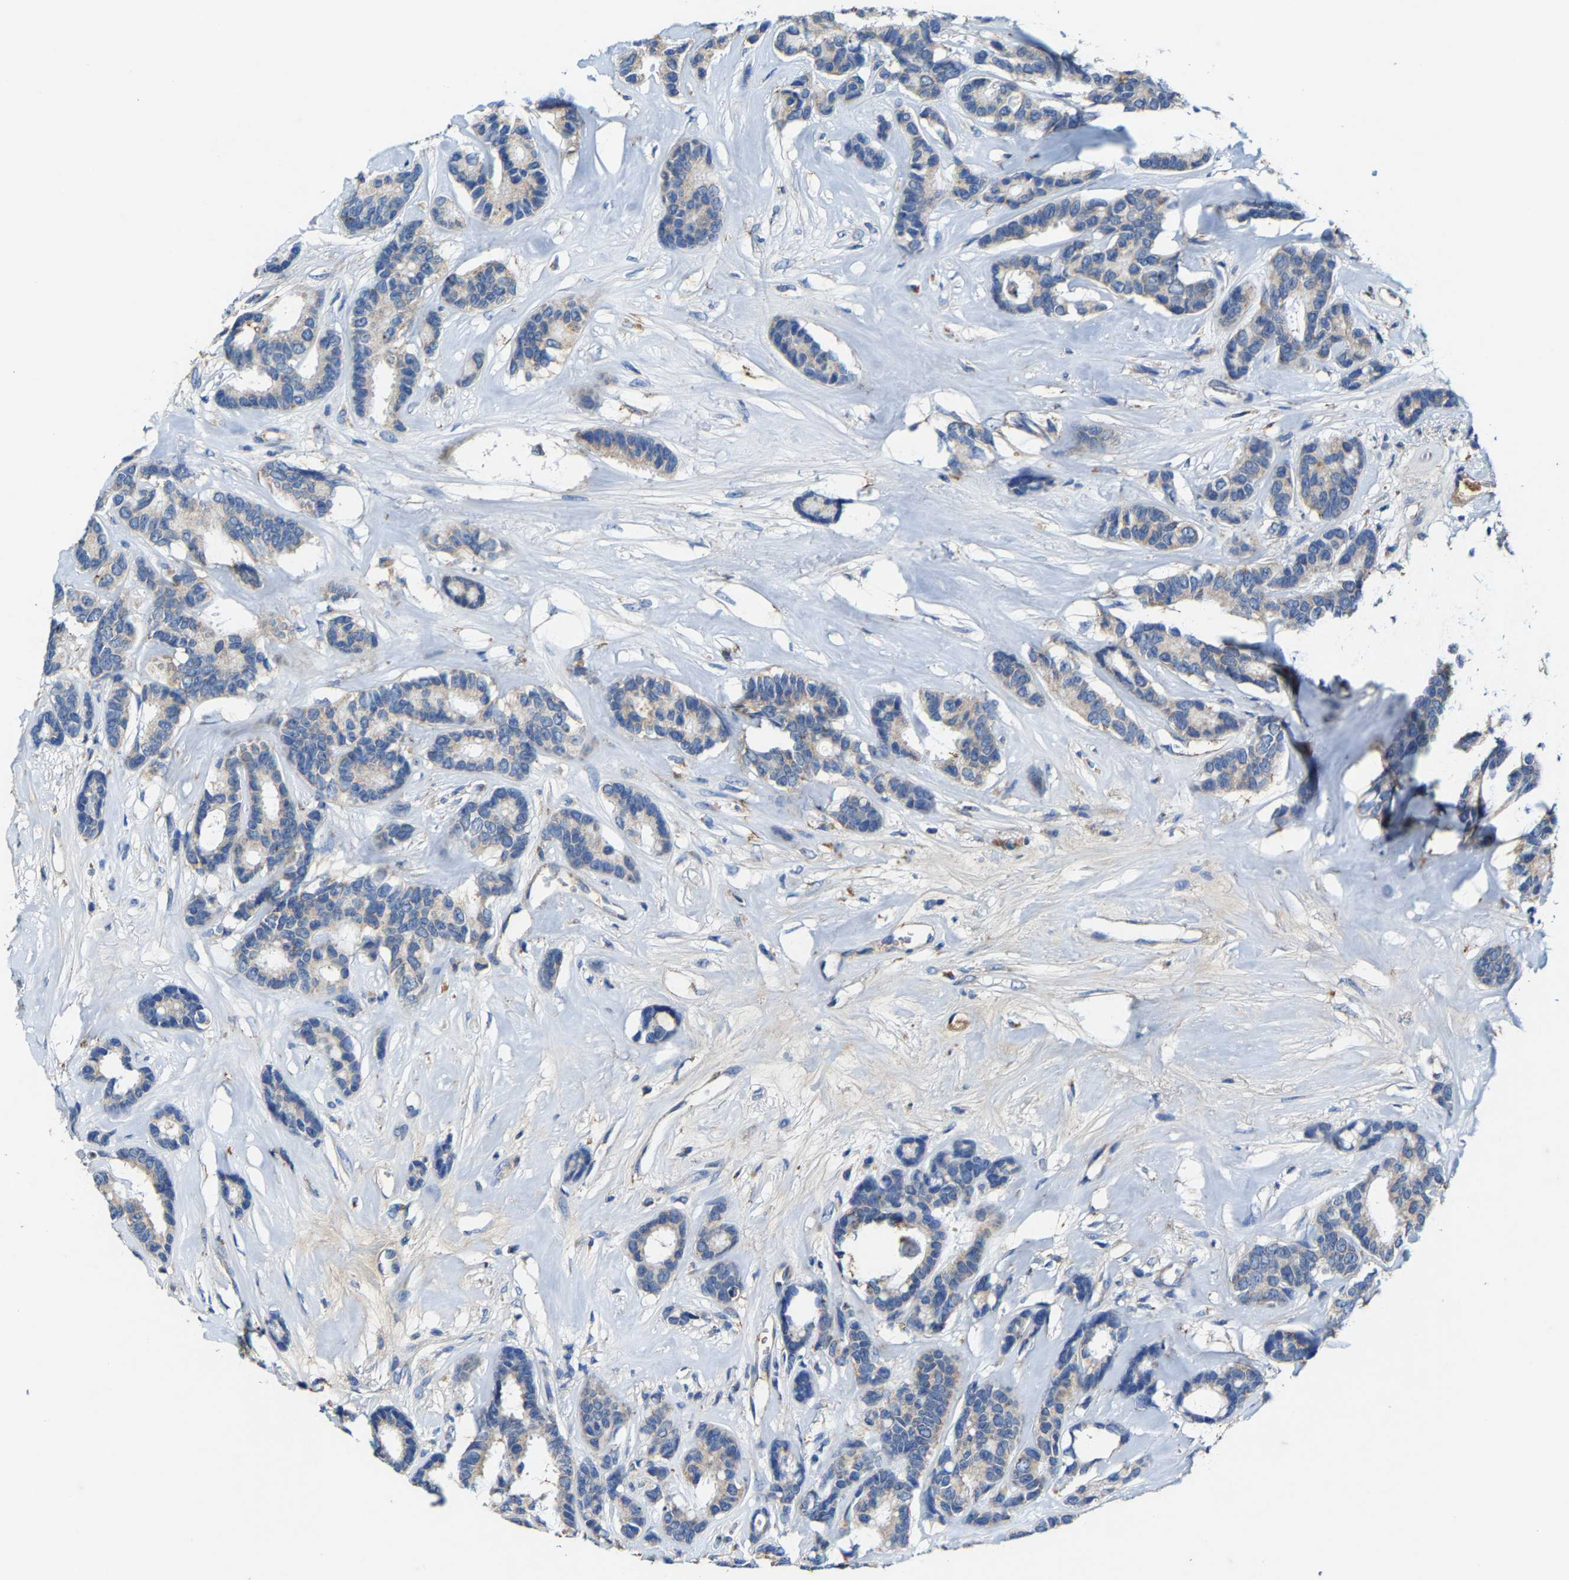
{"staining": {"intensity": "weak", "quantity": "25%-75%", "location": "cytoplasmic/membranous"}, "tissue": "breast cancer", "cell_type": "Tumor cells", "image_type": "cancer", "snomed": [{"axis": "morphology", "description": "Duct carcinoma"}, {"axis": "topography", "description": "Breast"}], "caption": "This image reveals IHC staining of breast infiltrating ductal carcinoma, with low weak cytoplasmic/membranous staining in approximately 25%-75% of tumor cells.", "gene": "SLC25A25", "patient": {"sex": "female", "age": 87}}